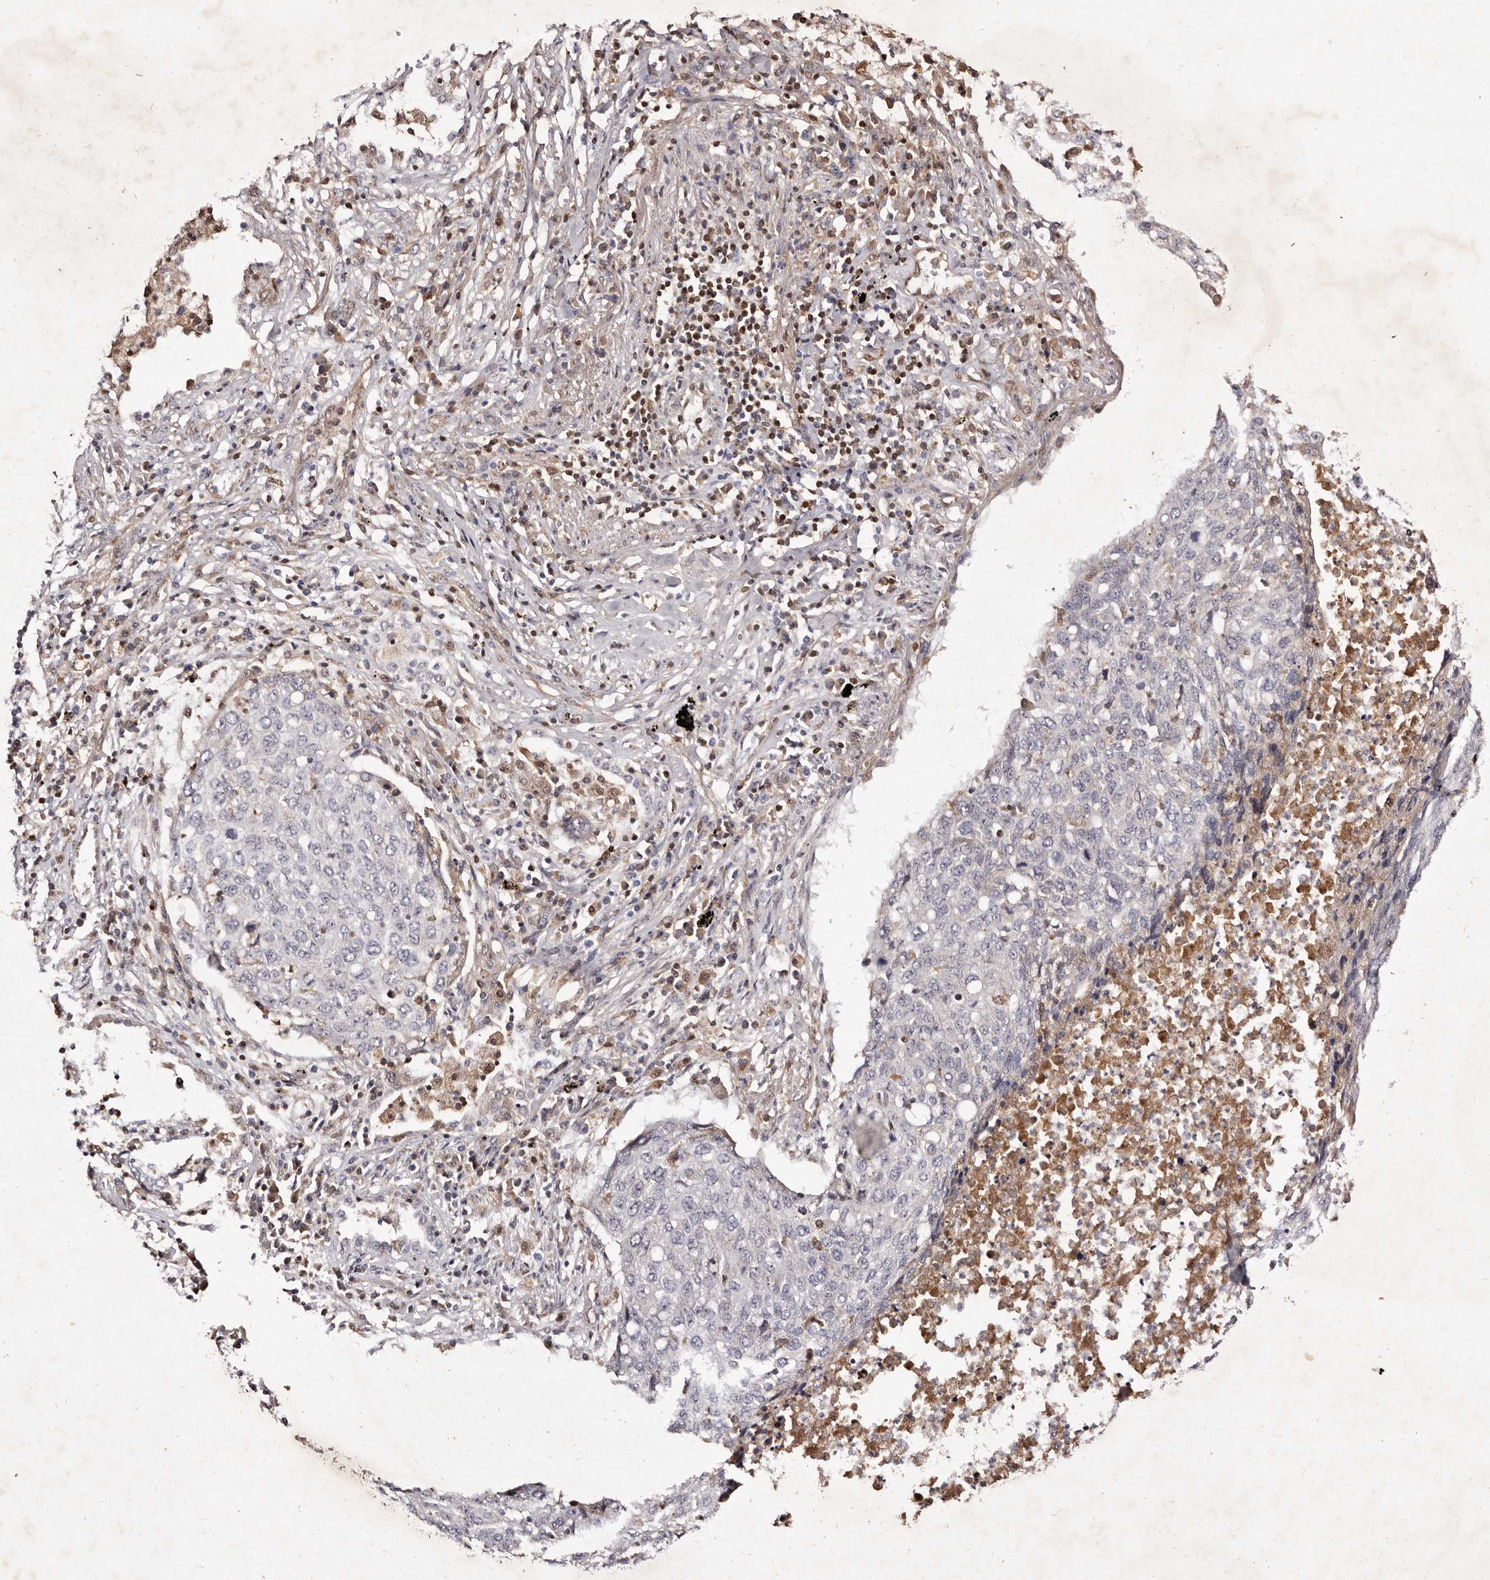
{"staining": {"intensity": "negative", "quantity": "none", "location": "none"}, "tissue": "lung cancer", "cell_type": "Tumor cells", "image_type": "cancer", "snomed": [{"axis": "morphology", "description": "Squamous cell carcinoma, NOS"}, {"axis": "topography", "description": "Lung"}], "caption": "DAB (3,3'-diaminobenzidine) immunohistochemical staining of human lung squamous cell carcinoma displays no significant positivity in tumor cells.", "gene": "GIMAP4", "patient": {"sex": "female", "age": 63}}